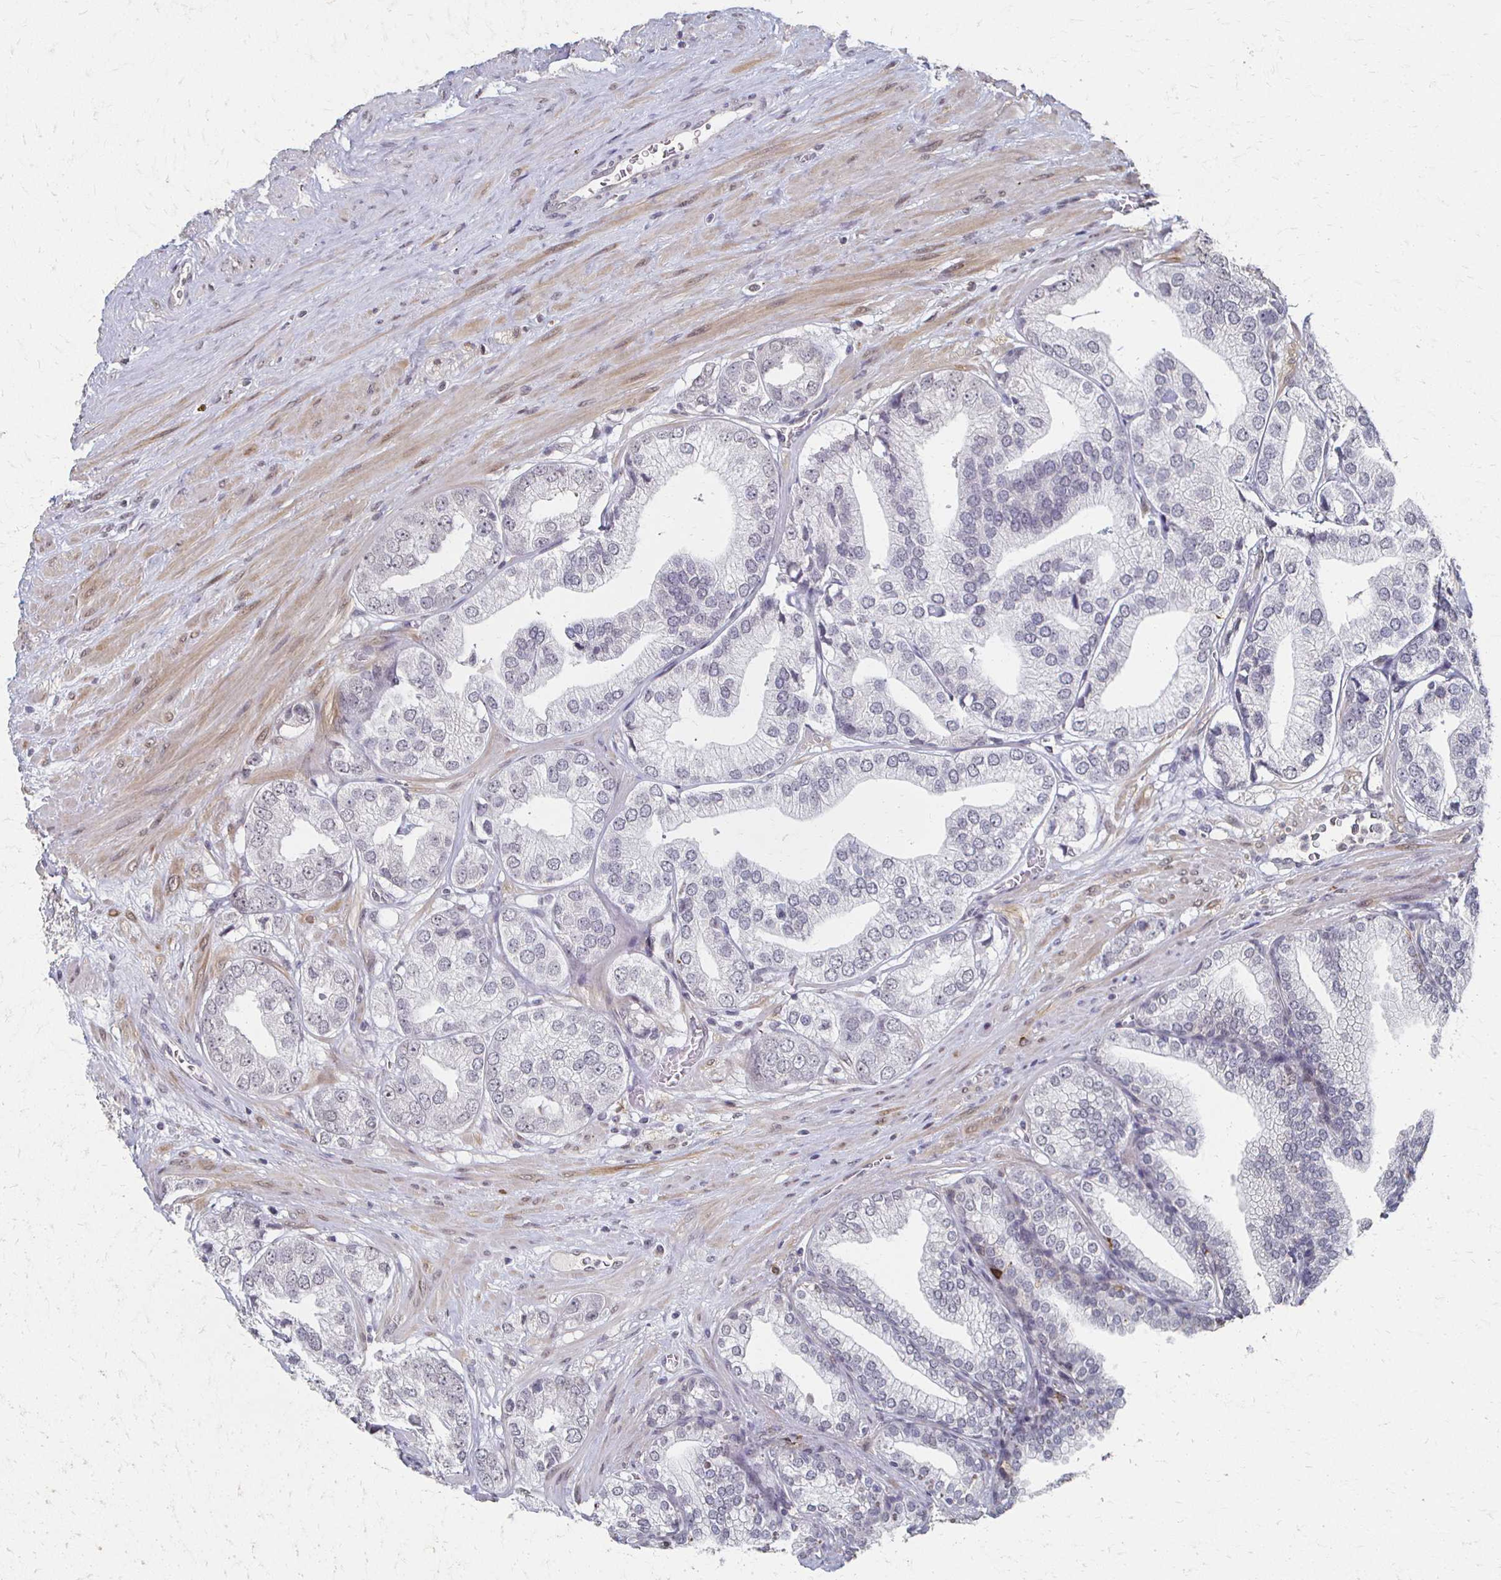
{"staining": {"intensity": "negative", "quantity": "none", "location": "none"}, "tissue": "prostate cancer", "cell_type": "Tumor cells", "image_type": "cancer", "snomed": [{"axis": "morphology", "description": "Adenocarcinoma, High grade"}, {"axis": "topography", "description": "Prostate"}], "caption": "DAB (3,3'-diaminobenzidine) immunohistochemical staining of human prostate adenocarcinoma (high-grade) displays no significant positivity in tumor cells.", "gene": "DAB1", "patient": {"sex": "male", "age": 58}}